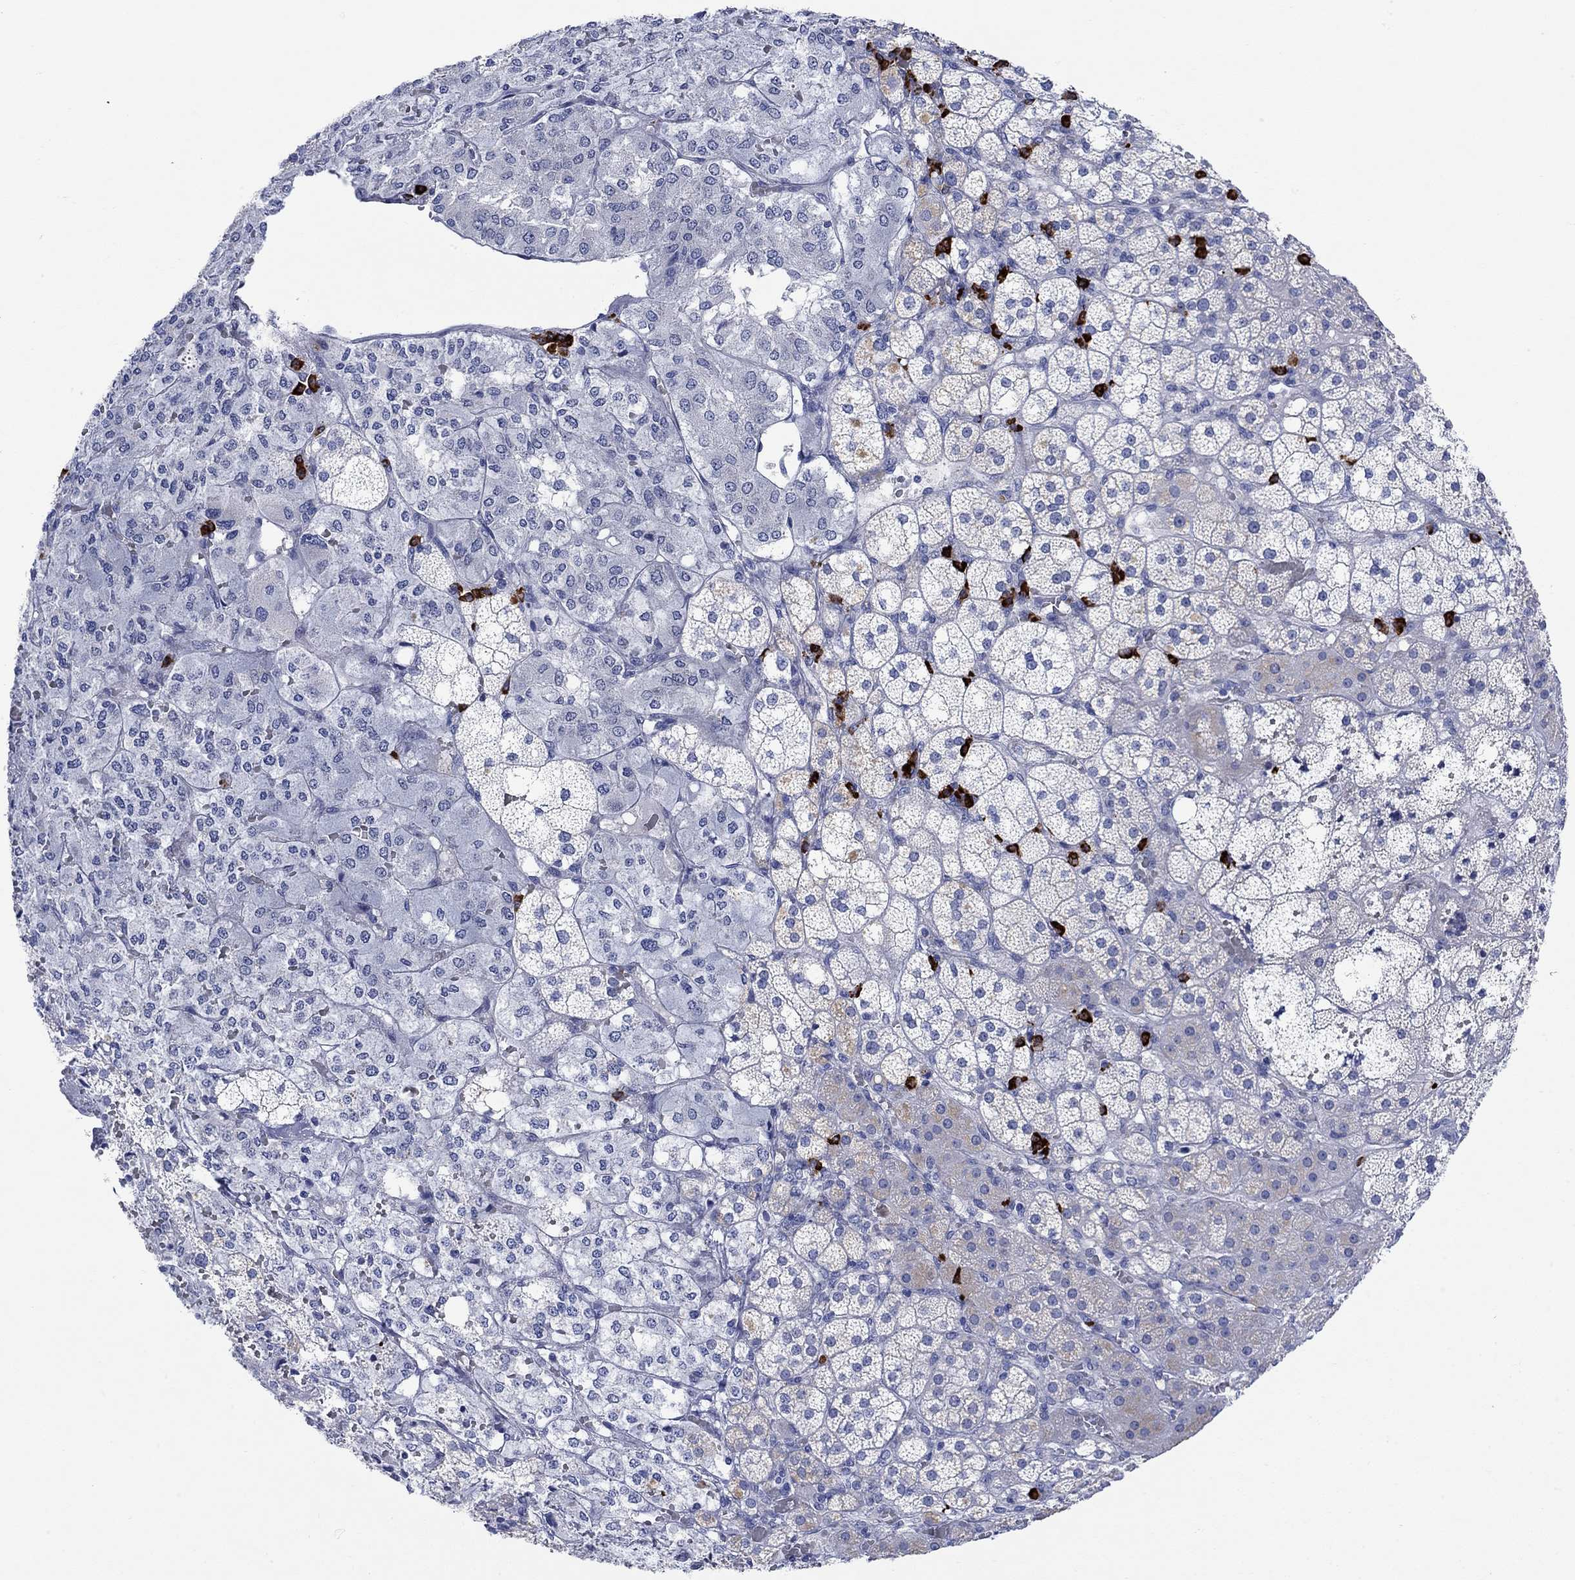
{"staining": {"intensity": "negative", "quantity": "none", "location": "none"}, "tissue": "adrenal gland", "cell_type": "Glandular cells", "image_type": "normal", "snomed": [{"axis": "morphology", "description": "Normal tissue, NOS"}, {"axis": "topography", "description": "Adrenal gland"}], "caption": "This is a histopathology image of immunohistochemistry staining of unremarkable adrenal gland, which shows no positivity in glandular cells. (Brightfield microscopy of DAB IHC at high magnification).", "gene": "P2RY6", "patient": {"sex": "male", "age": 53}}